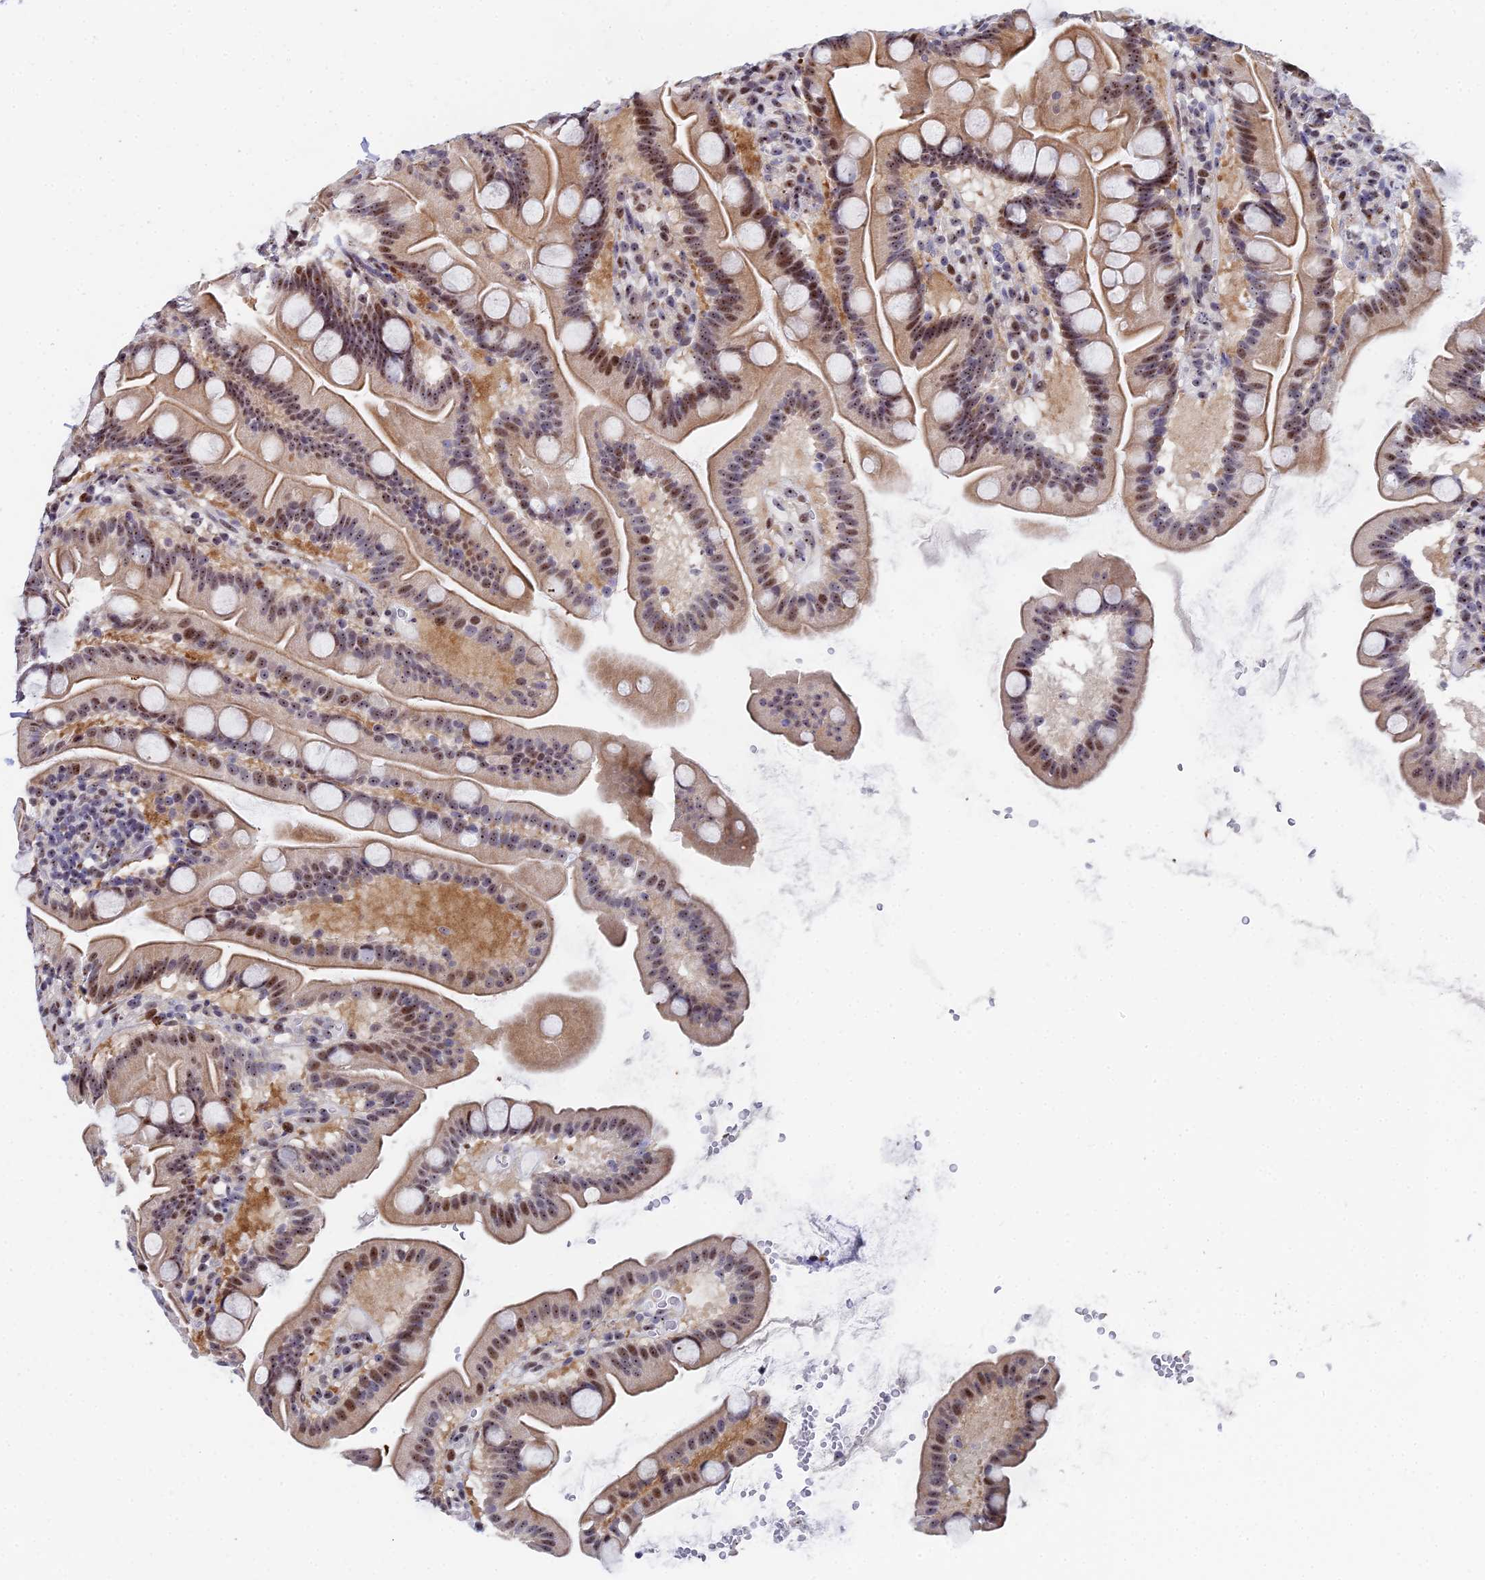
{"staining": {"intensity": "moderate", "quantity": ">75%", "location": "cytoplasmic/membranous,nuclear"}, "tissue": "small intestine", "cell_type": "Glandular cells", "image_type": "normal", "snomed": [{"axis": "morphology", "description": "Normal tissue, NOS"}, {"axis": "topography", "description": "Small intestine"}], "caption": "High-magnification brightfield microscopy of benign small intestine stained with DAB (brown) and counterstained with hematoxylin (blue). glandular cells exhibit moderate cytoplasmic/membranous,nuclear staining is seen in approximately>75% of cells. Ihc stains the protein in brown and the nuclei are stained blue.", "gene": "TIFA", "patient": {"sex": "female", "age": 68}}